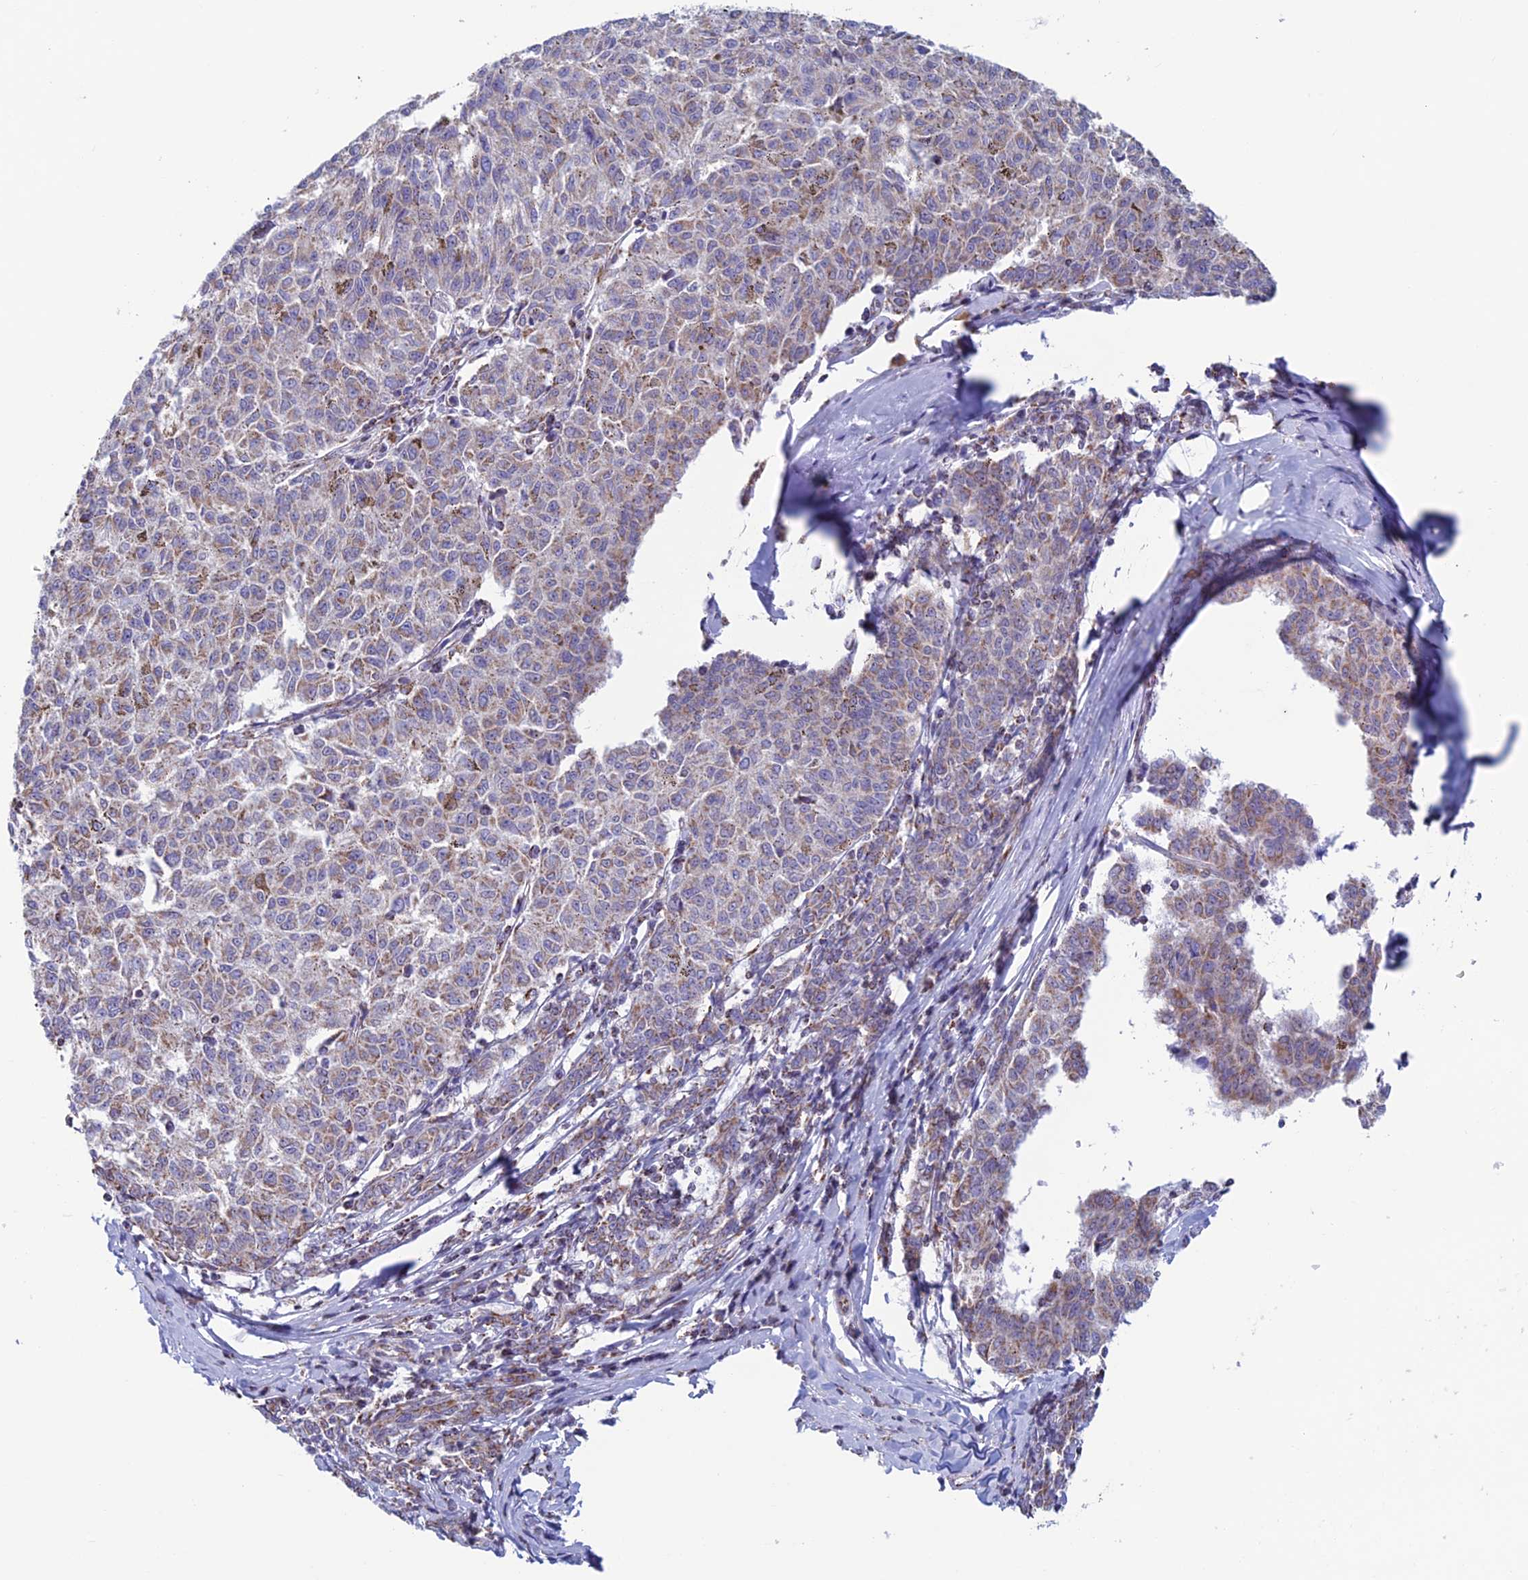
{"staining": {"intensity": "moderate", "quantity": "25%-75%", "location": "cytoplasmic/membranous"}, "tissue": "melanoma", "cell_type": "Tumor cells", "image_type": "cancer", "snomed": [{"axis": "morphology", "description": "Malignant melanoma, NOS"}, {"axis": "topography", "description": "Skin"}], "caption": "Brown immunohistochemical staining in human malignant melanoma demonstrates moderate cytoplasmic/membranous staining in approximately 25%-75% of tumor cells.", "gene": "ZNG1B", "patient": {"sex": "female", "age": 72}}